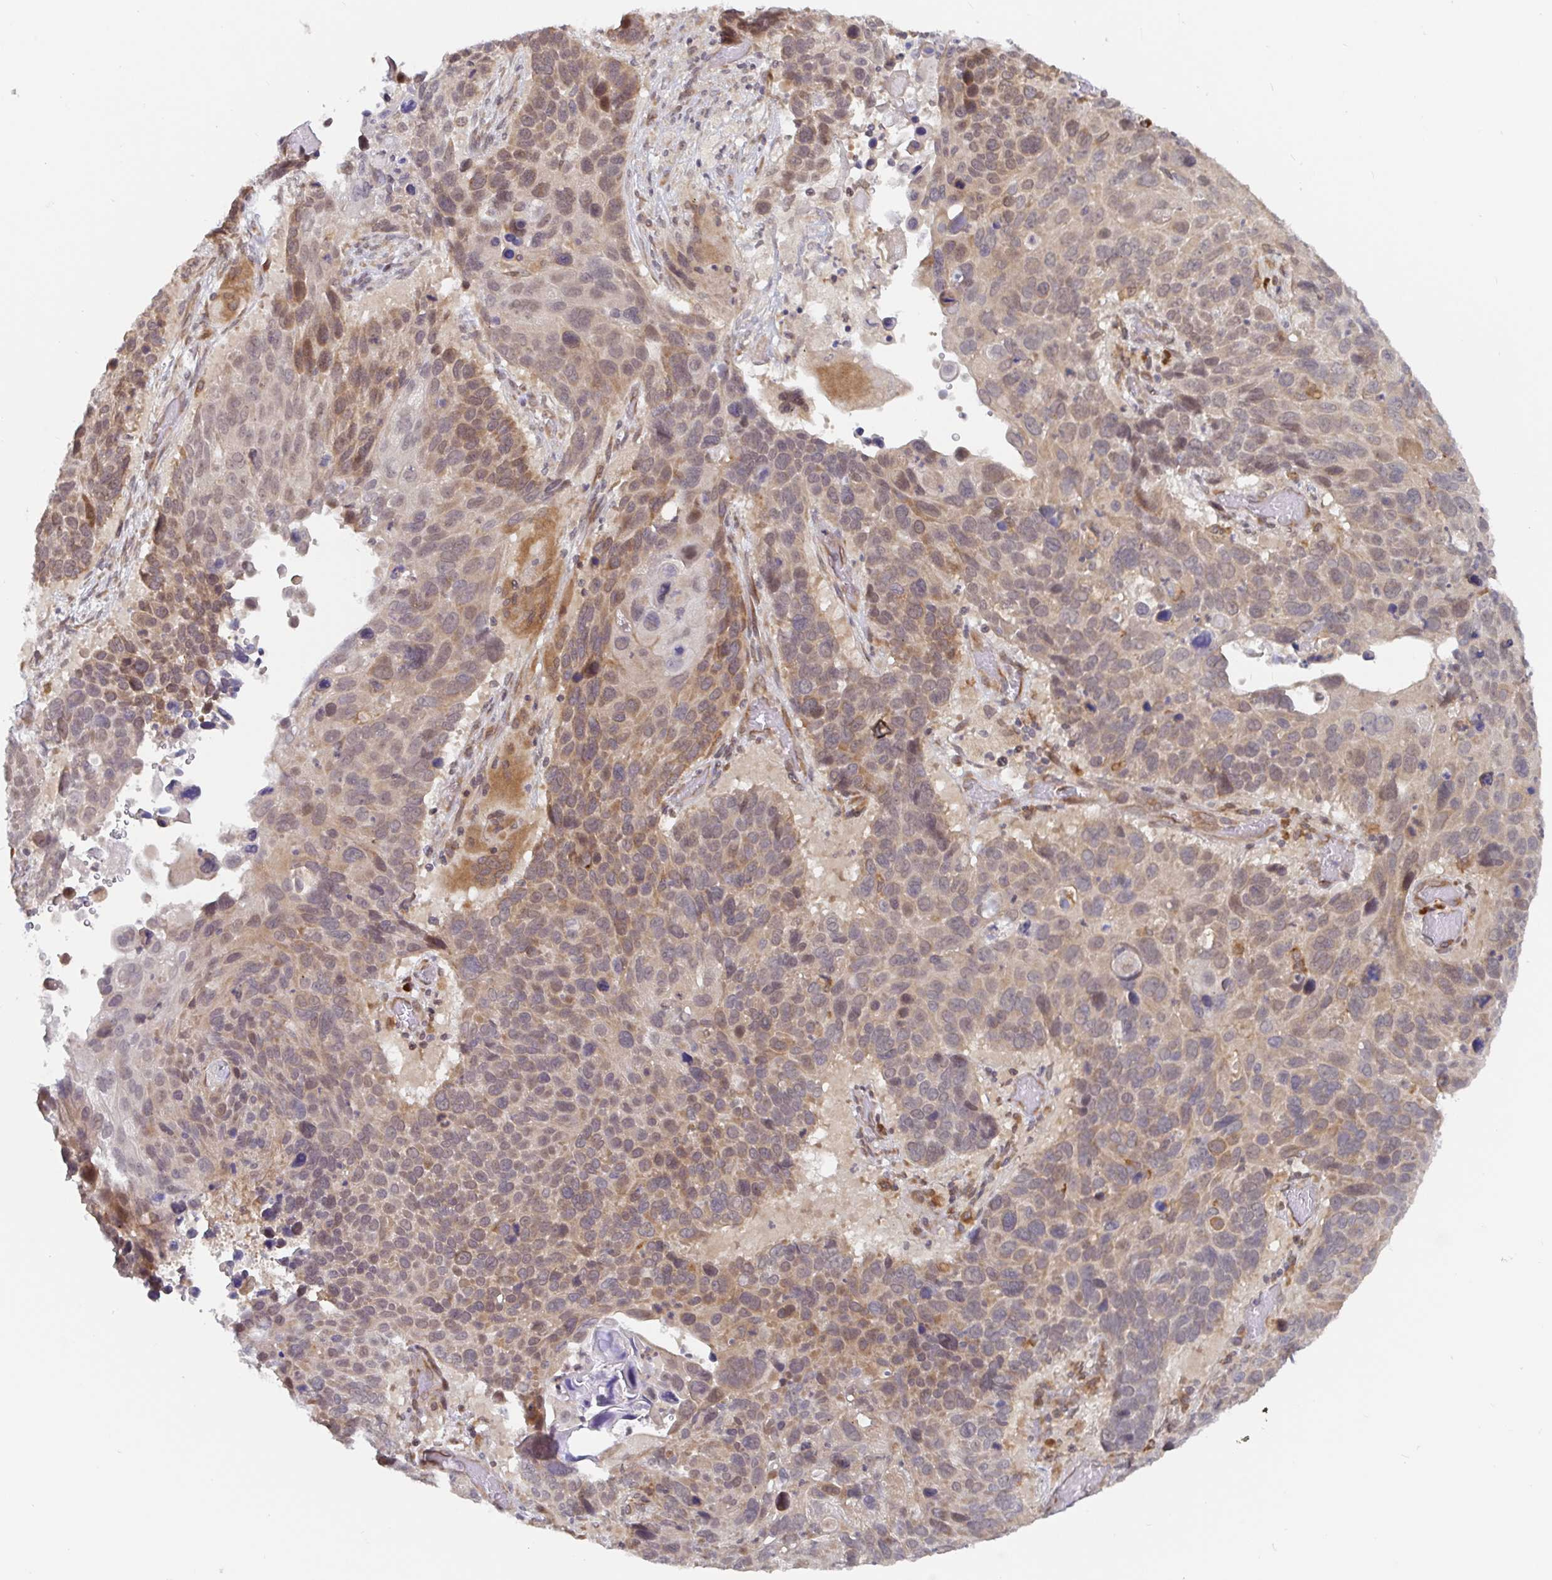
{"staining": {"intensity": "moderate", "quantity": "25%-75%", "location": "cytoplasmic/membranous,nuclear"}, "tissue": "lung cancer", "cell_type": "Tumor cells", "image_type": "cancer", "snomed": [{"axis": "morphology", "description": "Squamous cell carcinoma, NOS"}, {"axis": "topography", "description": "Lung"}], "caption": "Lung cancer was stained to show a protein in brown. There is medium levels of moderate cytoplasmic/membranous and nuclear expression in about 25%-75% of tumor cells. Immunohistochemistry stains the protein in brown and the nuclei are stained blue.", "gene": "ALG1", "patient": {"sex": "male", "age": 68}}